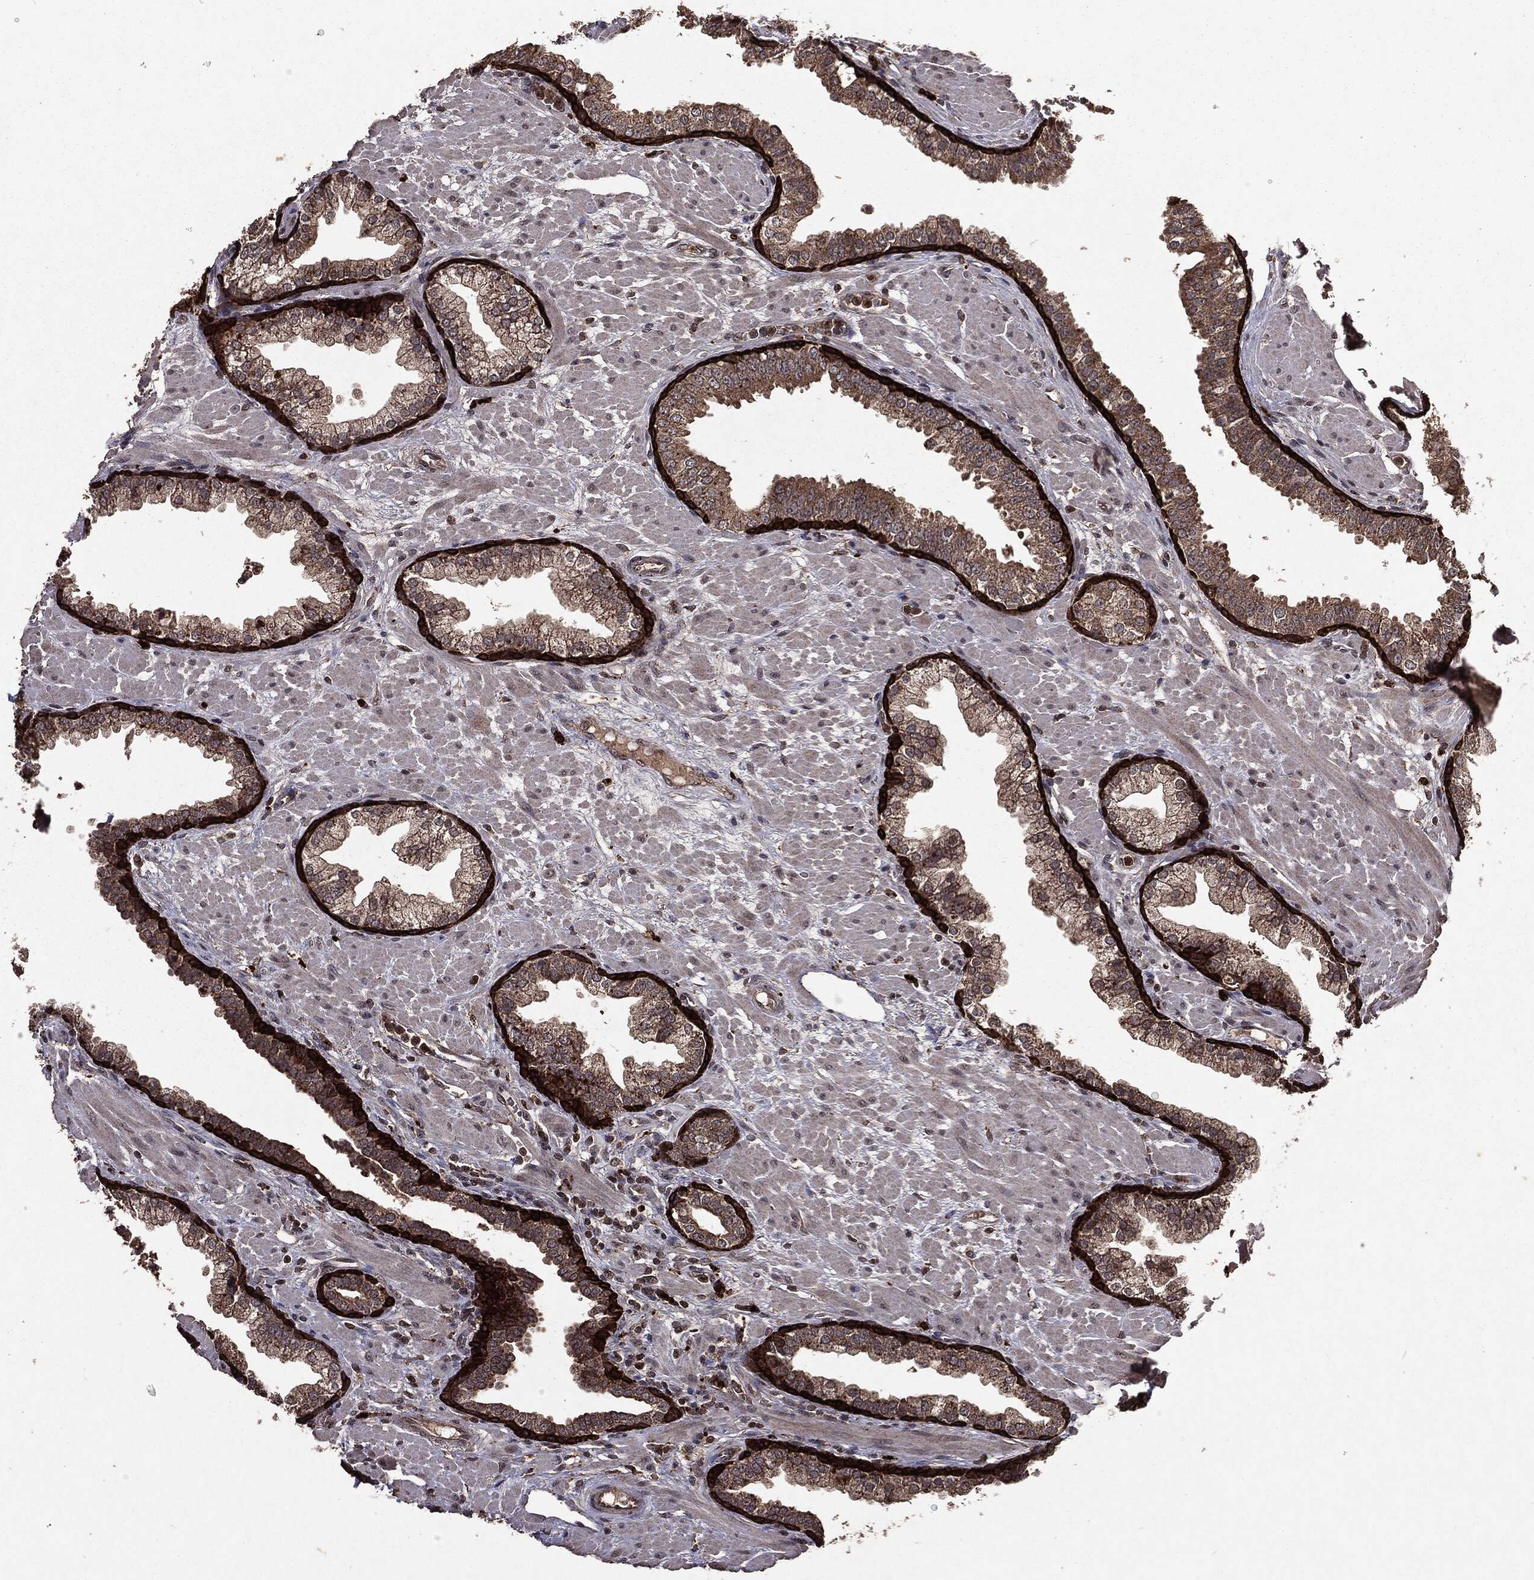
{"staining": {"intensity": "strong", "quantity": "25%-75%", "location": "cytoplasmic/membranous"}, "tissue": "prostate", "cell_type": "Glandular cells", "image_type": "normal", "snomed": [{"axis": "morphology", "description": "Normal tissue, NOS"}, {"axis": "topography", "description": "Prostate"}], "caption": "A high-resolution histopathology image shows immunohistochemistry staining of unremarkable prostate, which demonstrates strong cytoplasmic/membranous expression in approximately 25%-75% of glandular cells.", "gene": "MTOR", "patient": {"sex": "male", "age": 63}}